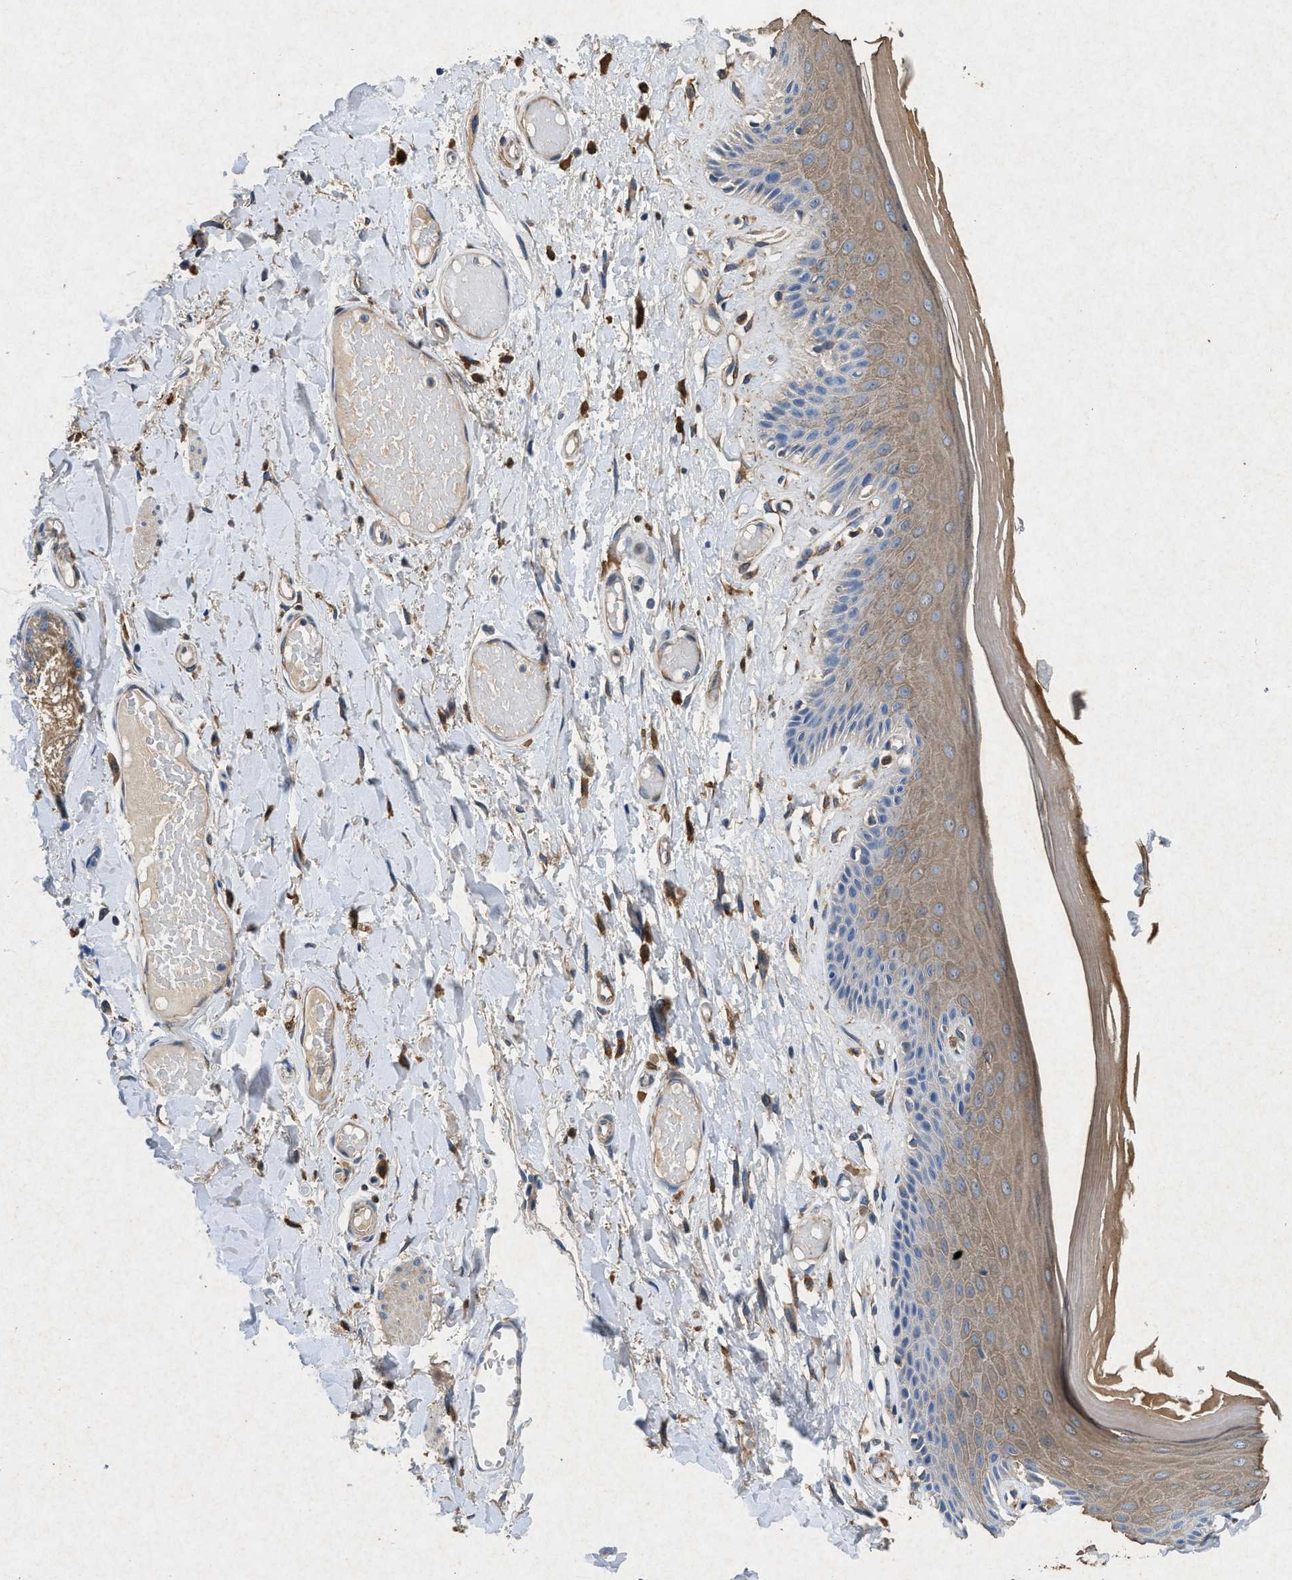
{"staining": {"intensity": "moderate", "quantity": "25%-75%", "location": "cytoplasmic/membranous"}, "tissue": "skin", "cell_type": "Epidermal cells", "image_type": "normal", "snomed": [{"axis": "morphology", "description": "Normal tissue, NOS"}, {"axis": "topography", "description": "Vulva"}], "caption": "A histopathology image showing moderate cytoplasmic/membranous staining in approximately 25%-75% of epidermal cells in benign skin, as visualized by brown immunohistochemical staining.", "gene": "CDK15", "patient": {"sex": "female", "age": 73}}